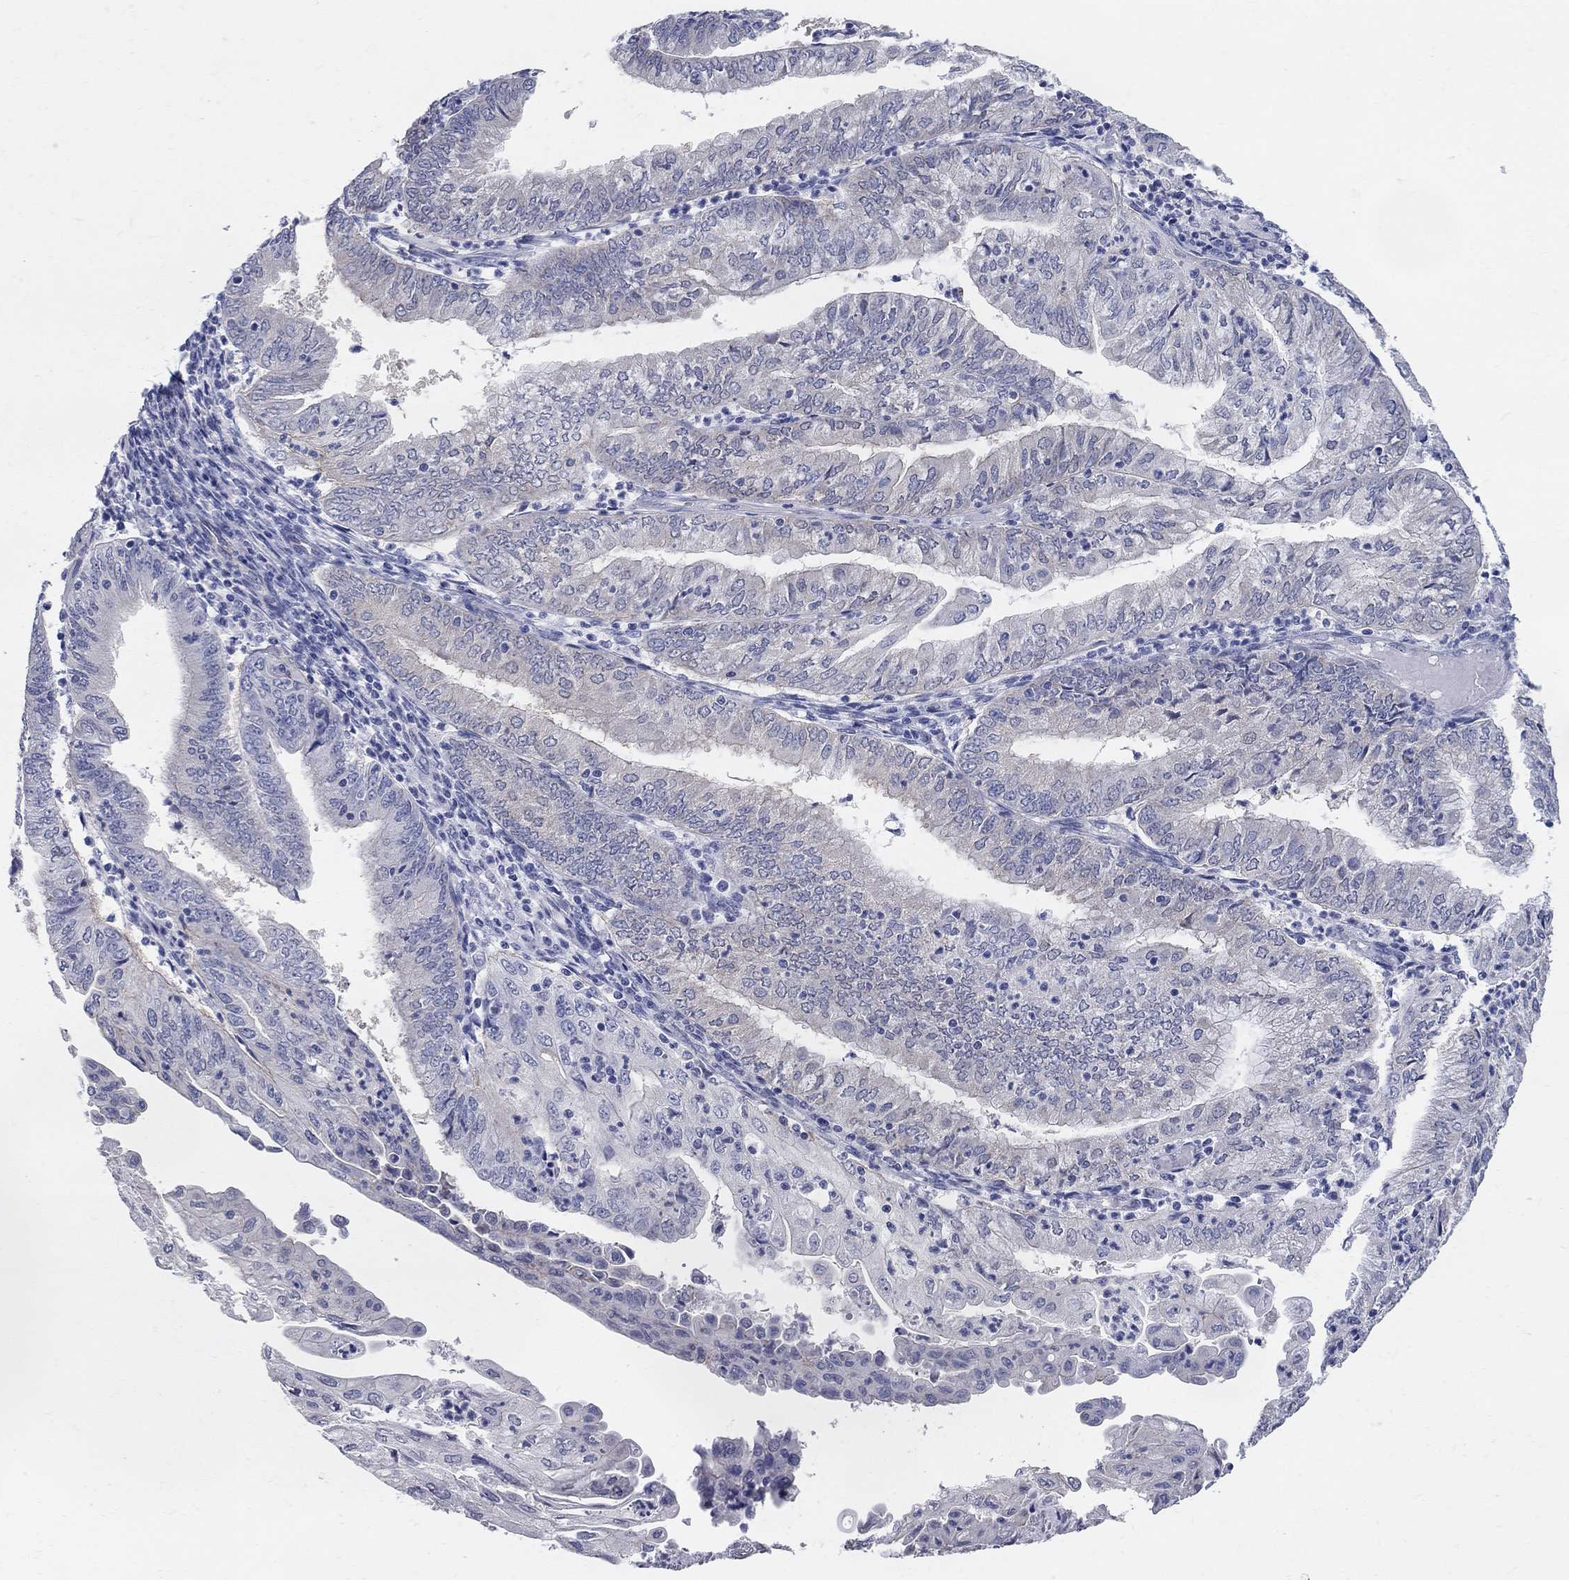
{"staining": {"intensity": "negative", "quantity": "none", "location": "none"}, "tissue": "endometrial cancer", "cell_type": "Tumor cells", "image_type": "cancer", "snomed": [{"axis": "morphology", "description": "Adenocarcinoma, NOS"}, {"axis": "topography", "description": "Endometrium"}], "caption": "A high-resolution histopathology image shows immunohistochemistry (IHC) staining of endometrial cancer, which reveals no significant expression in tumor cells. (IHC, brightfield microscopy, high magnification).", "gene": "AOX1", "patient": {"sex": "female", "age": 55}}